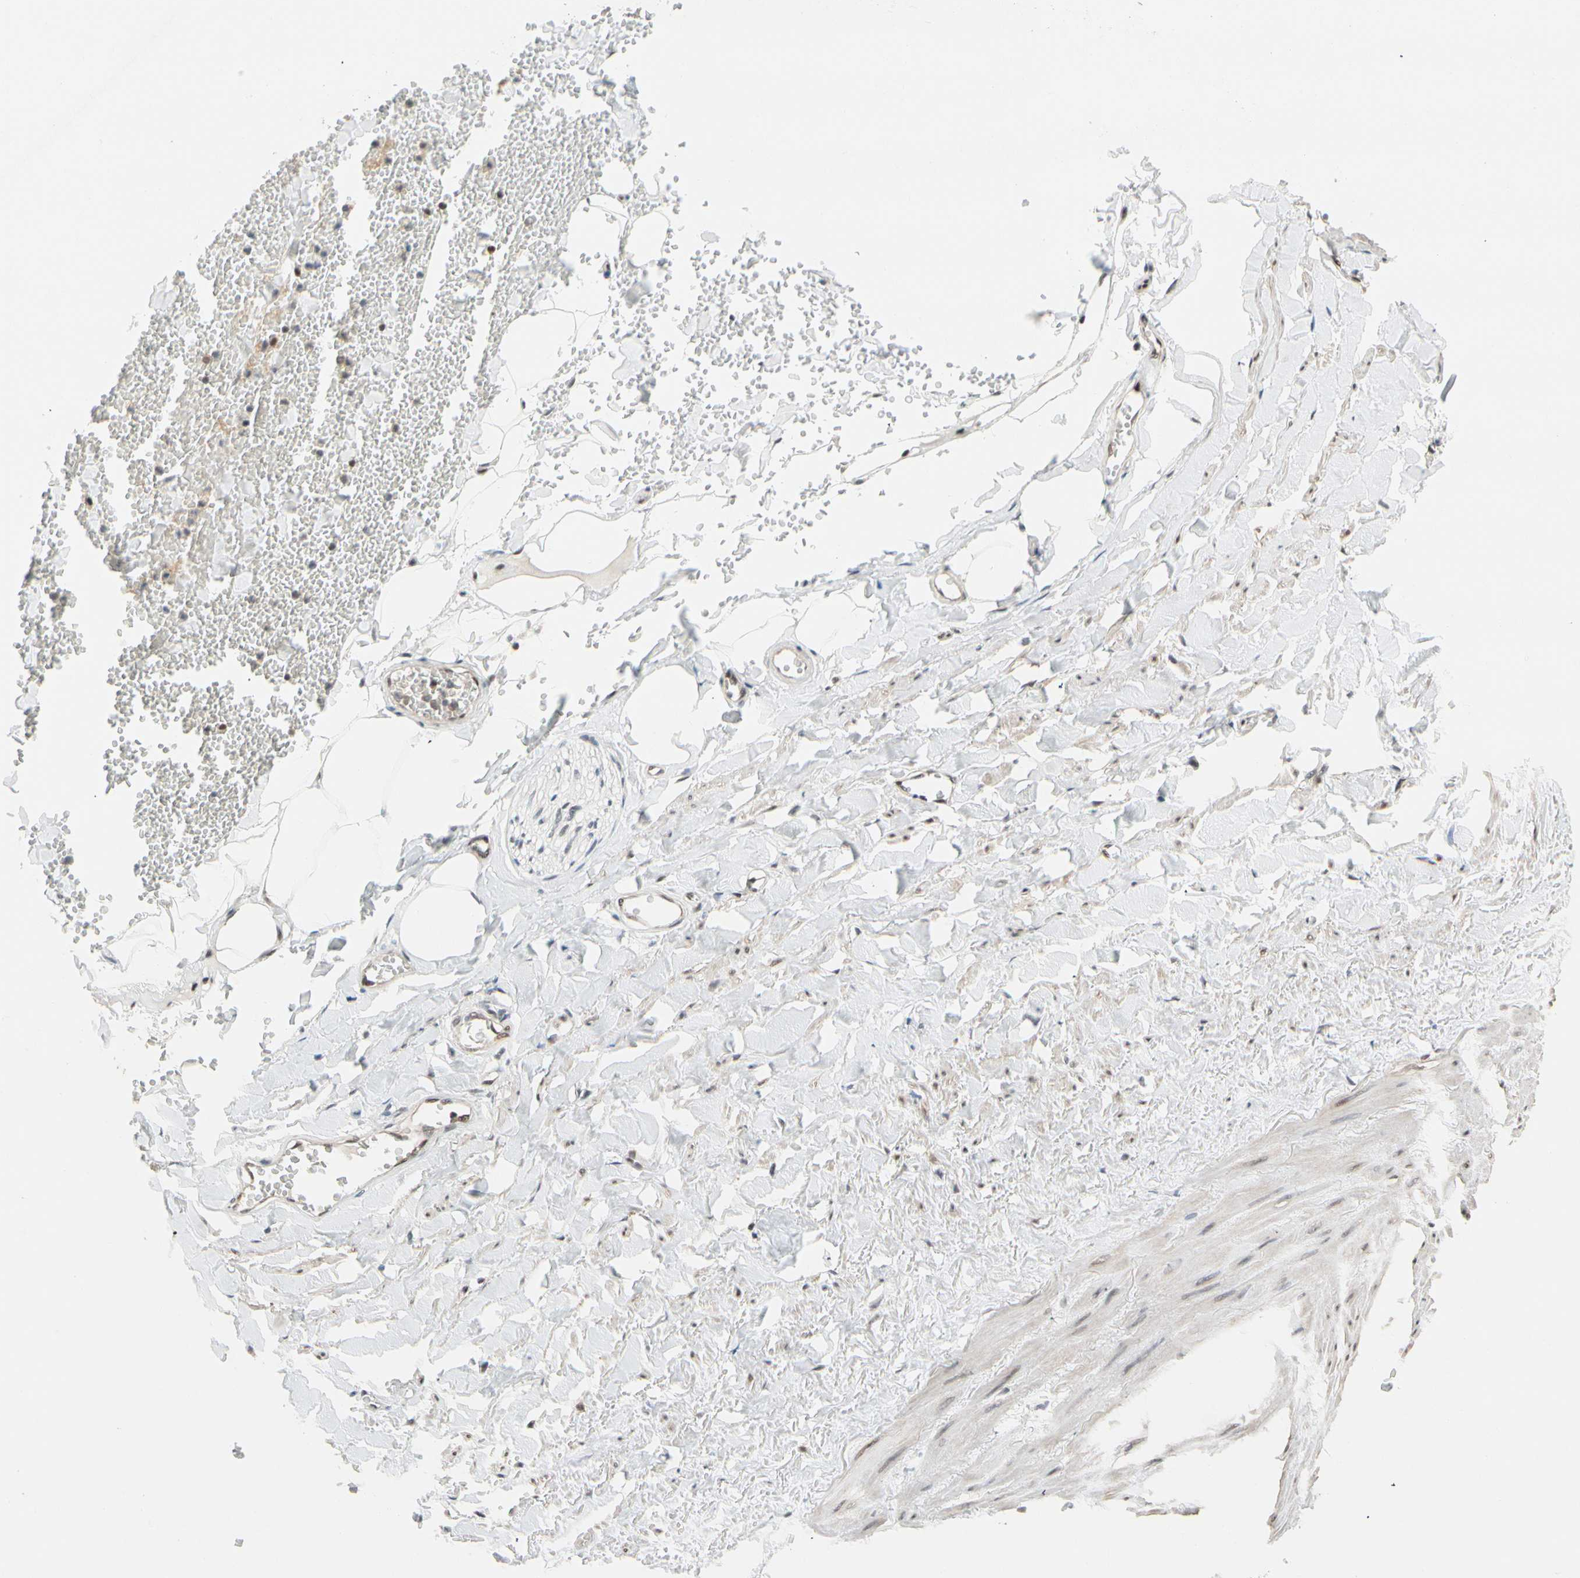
{"staining": {"intensity": "negative", "quantity": "none", "location": "none"}, "tissue": "adipose tissue", "cell_type": "Adipocytes", "image_type": "normal", "snomed": [{"axis": "morphology", "description": "Normal tissue, NOS"}, {"axis": "topography", "description": "Adipose tissue"}, {"axis": "topography", "description": "Peripheral nerve tissue"}], "caption": "High magnification brightfield microscopy of normal adipose tissue stained with DAB (3,3'-diaminobenzidine) (brown) and counterstained with hematoxylin (blue): adipocytes show no significant expression. (Brightfield microscopy of DAB (3,3'-diaminobenzidine) IHC at high magnification).", "gene": "TAF4", "patient": {"sex": "male", "age": 52}}